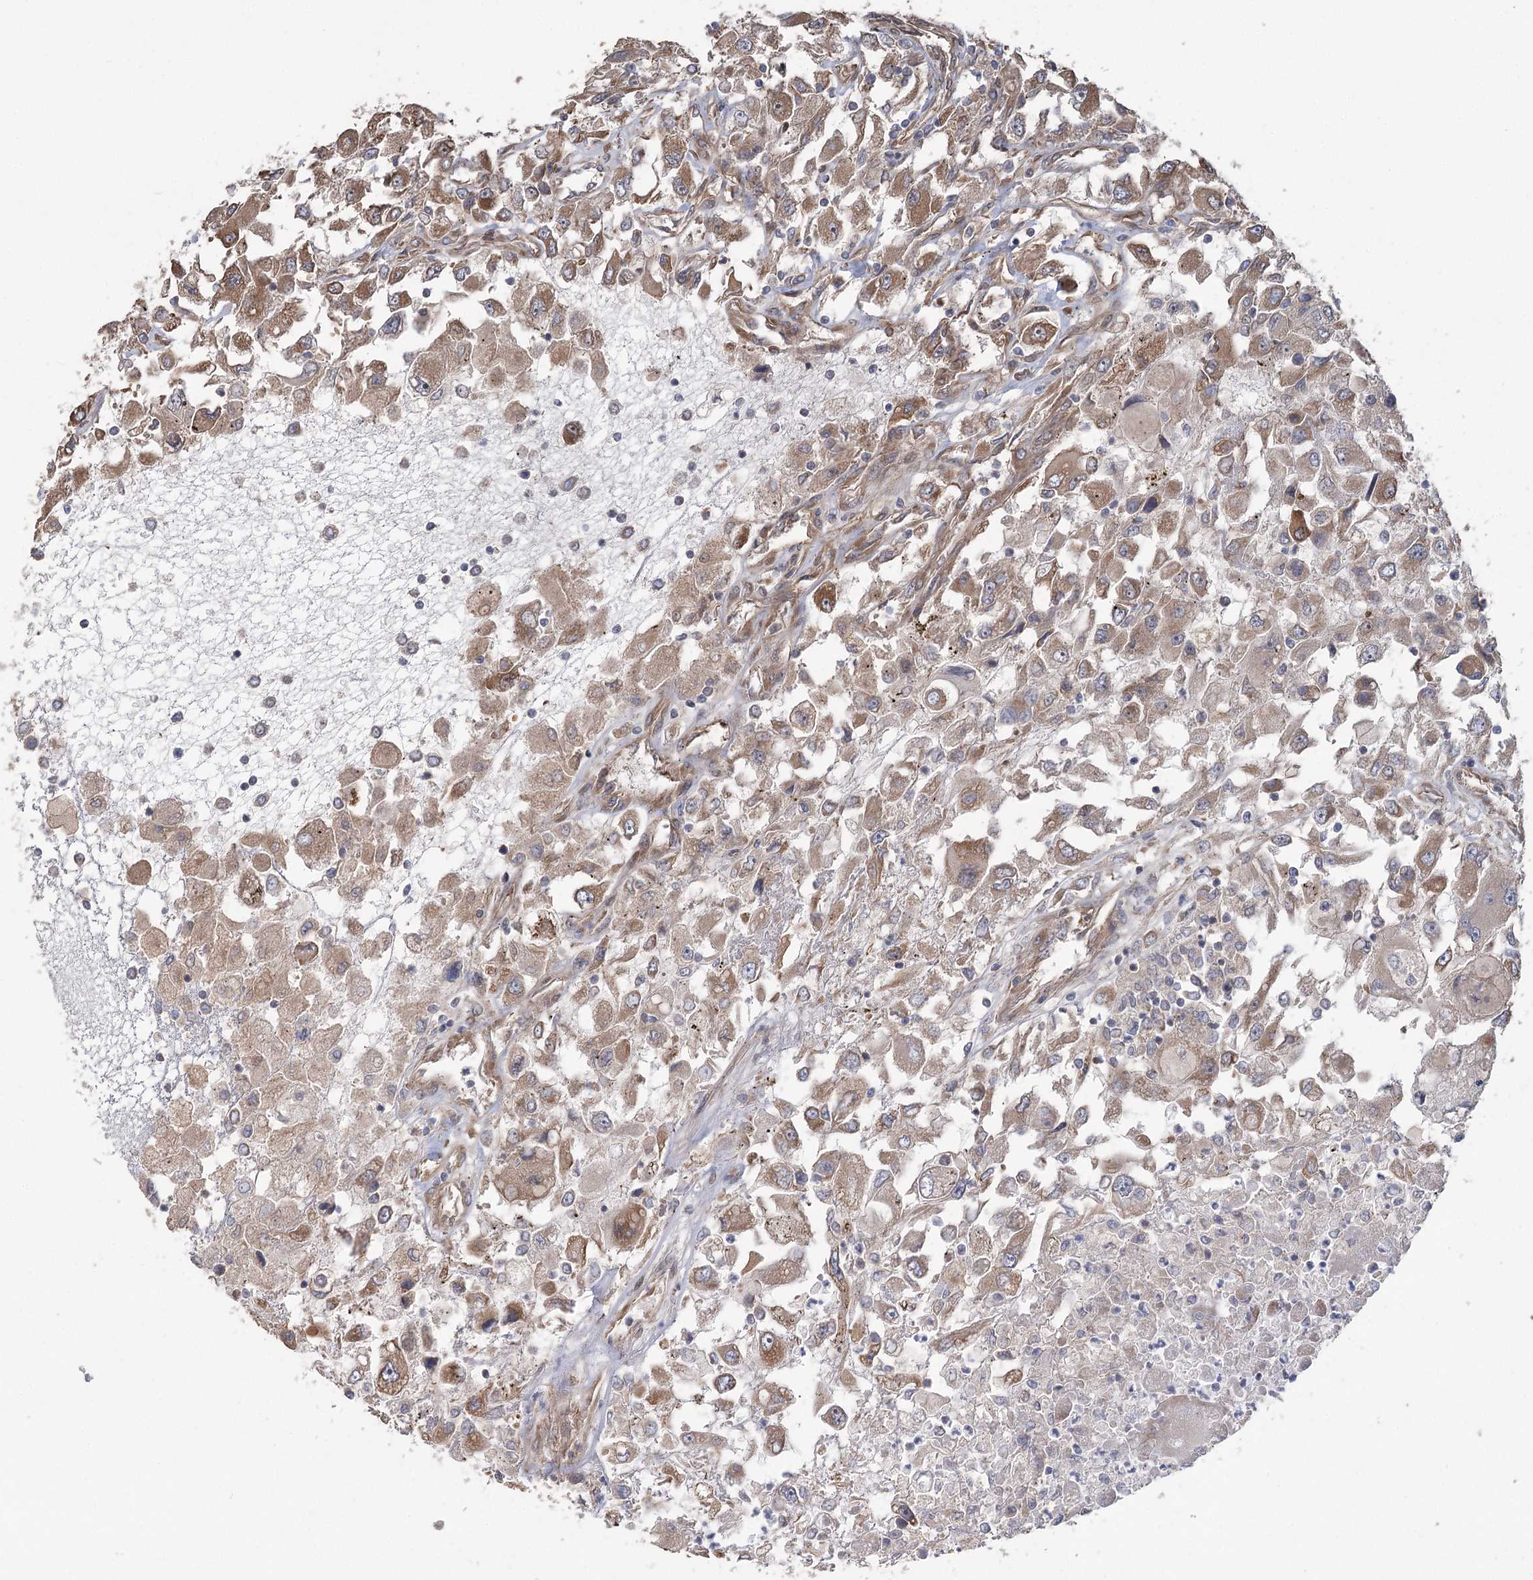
{"staining": {"intensity": "moderate", "quantity": ">75%", "location": "cytoplasmic/membranous"}, "tissue": "renal cancer", "cell_type": "Tumor cells", "image_type": "cancer", "snomed": [{"axis": "morphology", "description": "Adenocarcinoma, NOS"}, {"axis": "topography", "description": "Kidney"}], "caption": "Protein analysis of adenocarcinoma (renal) tissue reveals moderate cytoplasmic/membranous staining in about >75% of tumor cells.", "gene": "RWDD4", "patient": {"sex": "female", "age": 52}}